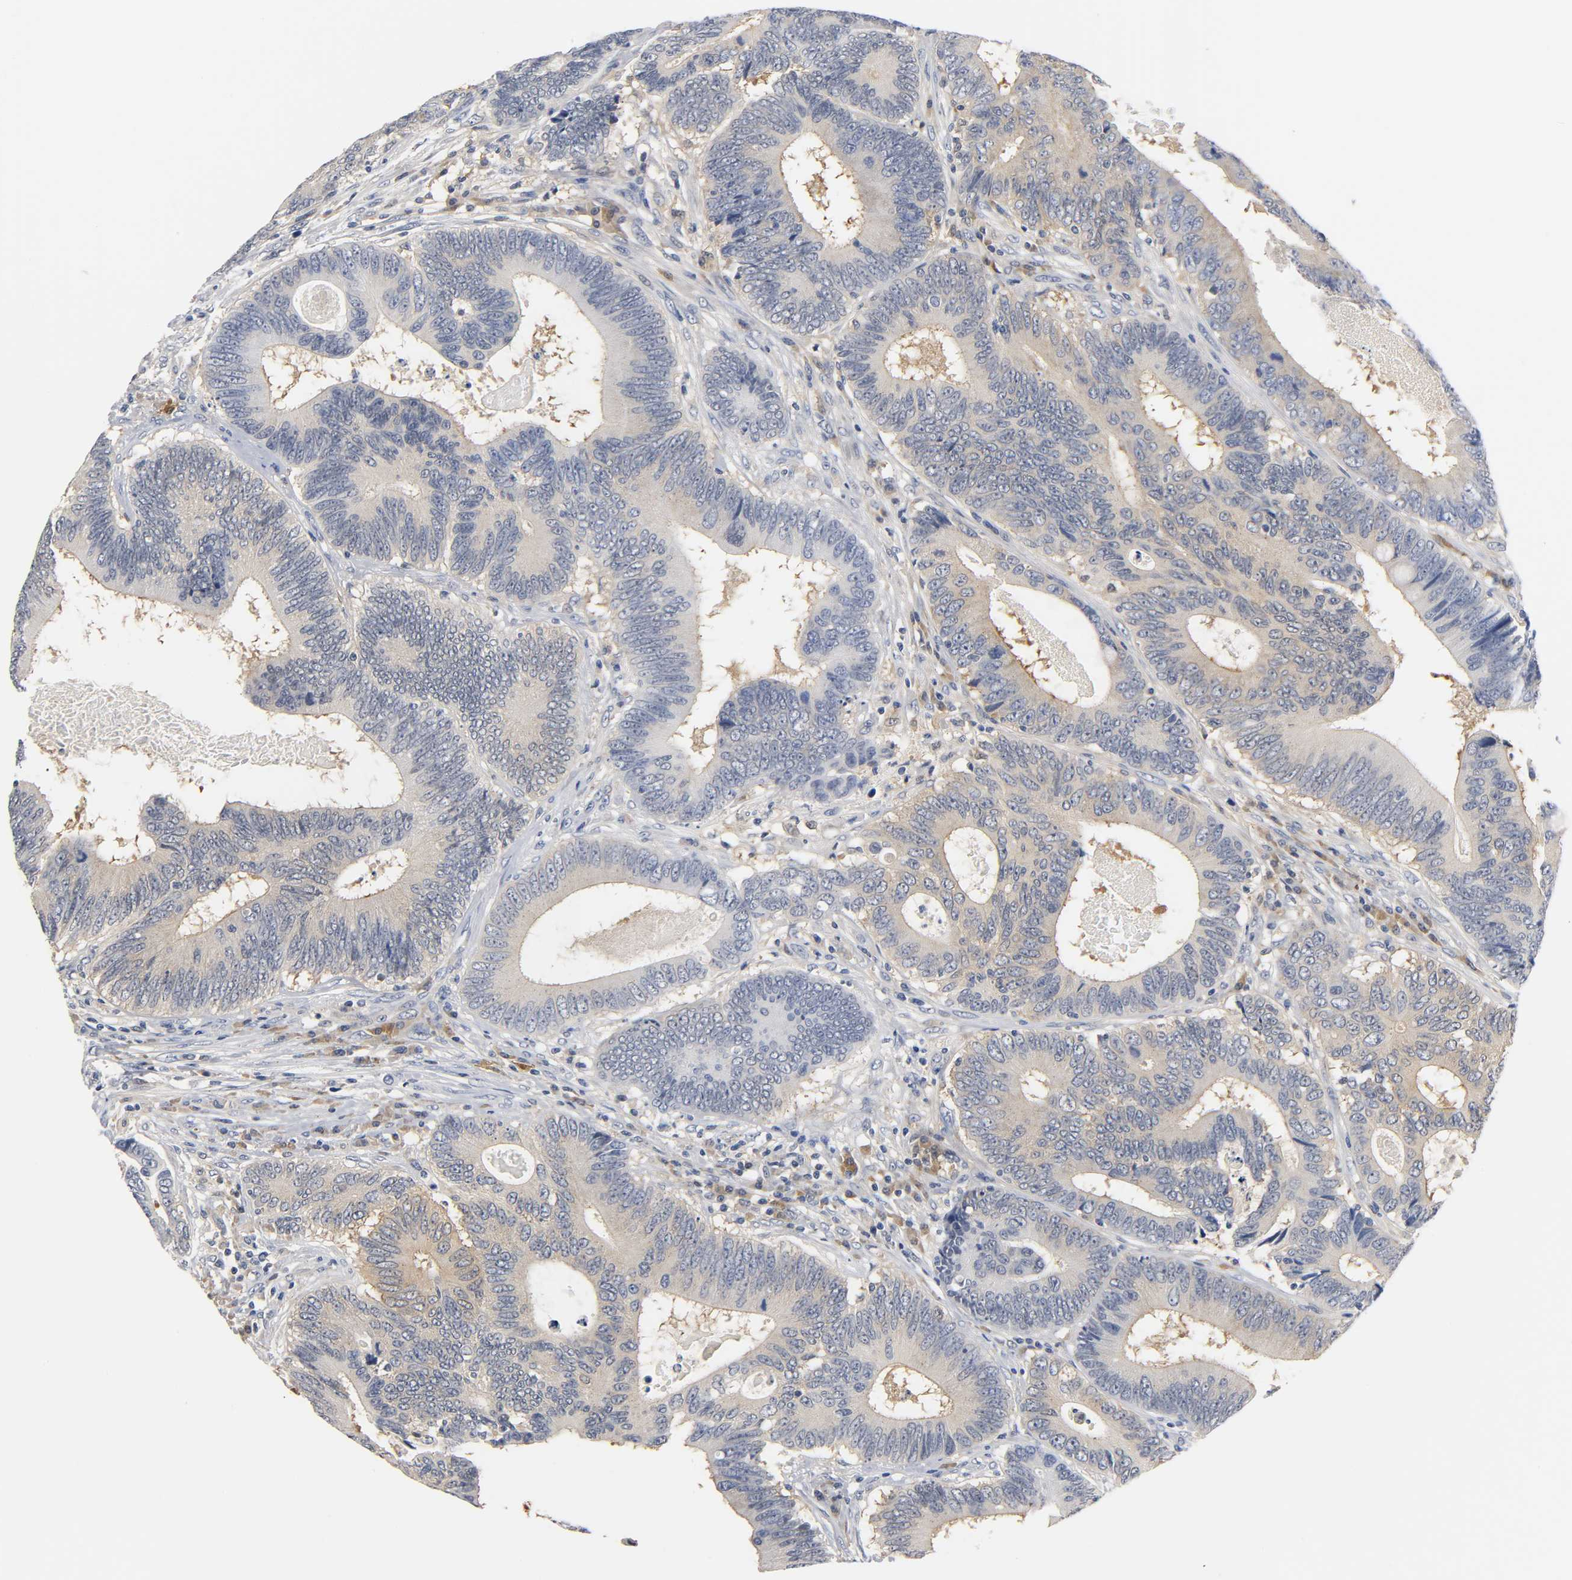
{"staining": {"intensity": "weak", "quantity": "25%-75%", "location": "cytoplasmic/membranous"}, "tissue": "colorectal cancer", "cell_type": "Tumor cells", "image_type": "cancer", "snomed": [{"axis": "morphology", "description": "Adenocarcinoma, NOS"}, {"axis": "topography", "description": "Colon"}], "caption": "A micrograph showing weak cytoplasmic/membranous expression in approximately 25%-75% of tumor cells in colorectal adenocarcinoma, as visualized by brown immunohistochemical staining.", "gene": "FYN", "patient": {"sex": "female", "age": 78}}